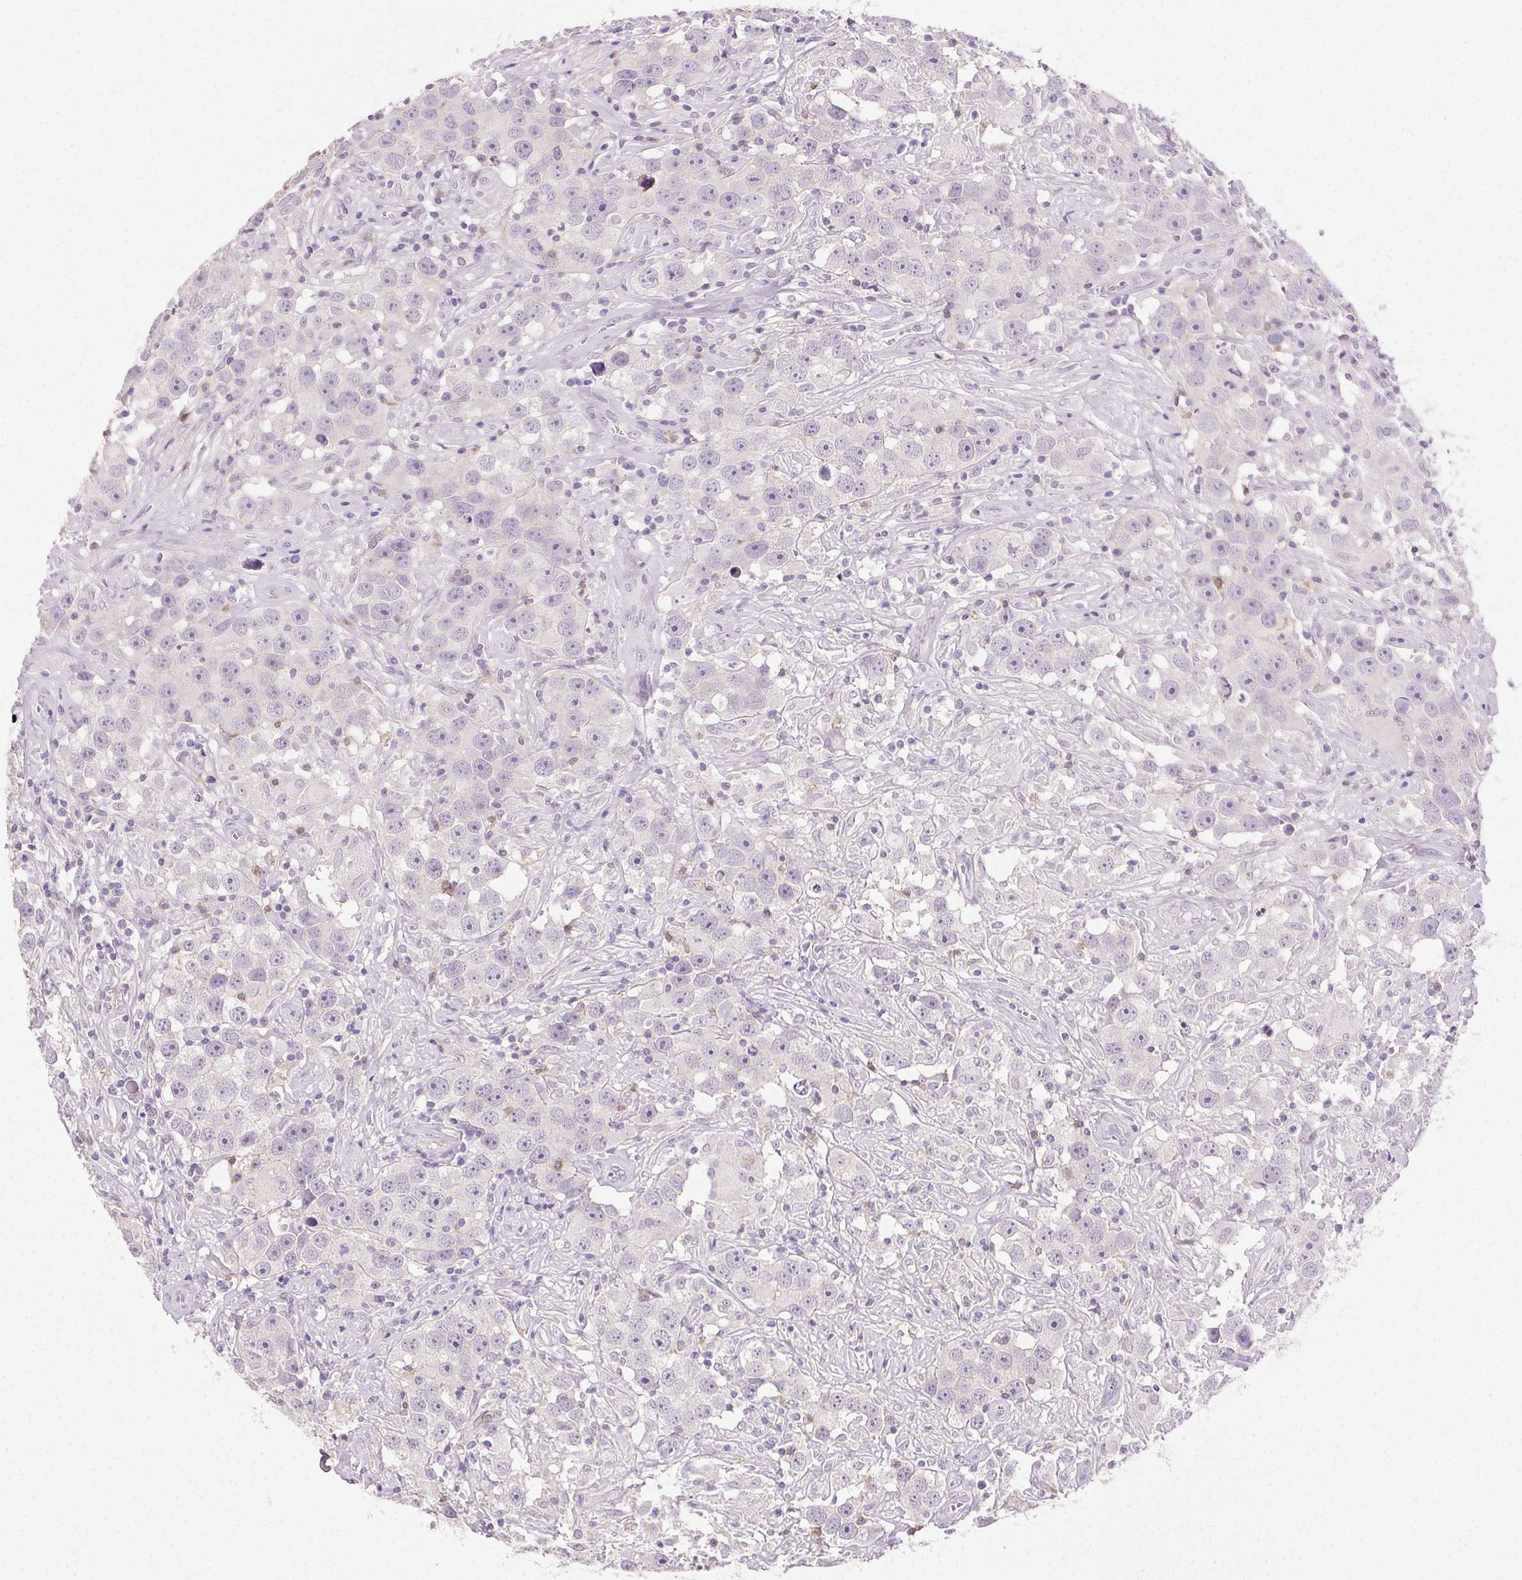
{"staining": {"intensity": "negative", "quantity": "none", "location": "none"}, "tissue": "testis cancer", "cell_type": "Tumor cells", "image_type": "cancer", "snomed": [{"axis": "morphology", "description": "Seminoma, NOS"}, {"axis": "topography", "description": "Testis"}], "caption": "The photomicrograph displays no staining of tumor cells in testis cancer. (Stains: DAB (3,3'-diaminobenzidine) immunohistochemistry (IHC) with hematoxylin counter stain, Microscopy: brightfield microscopy at high magnification).", "gene": "AKAP5", "patient": {"sex": "male", "age": 49}}